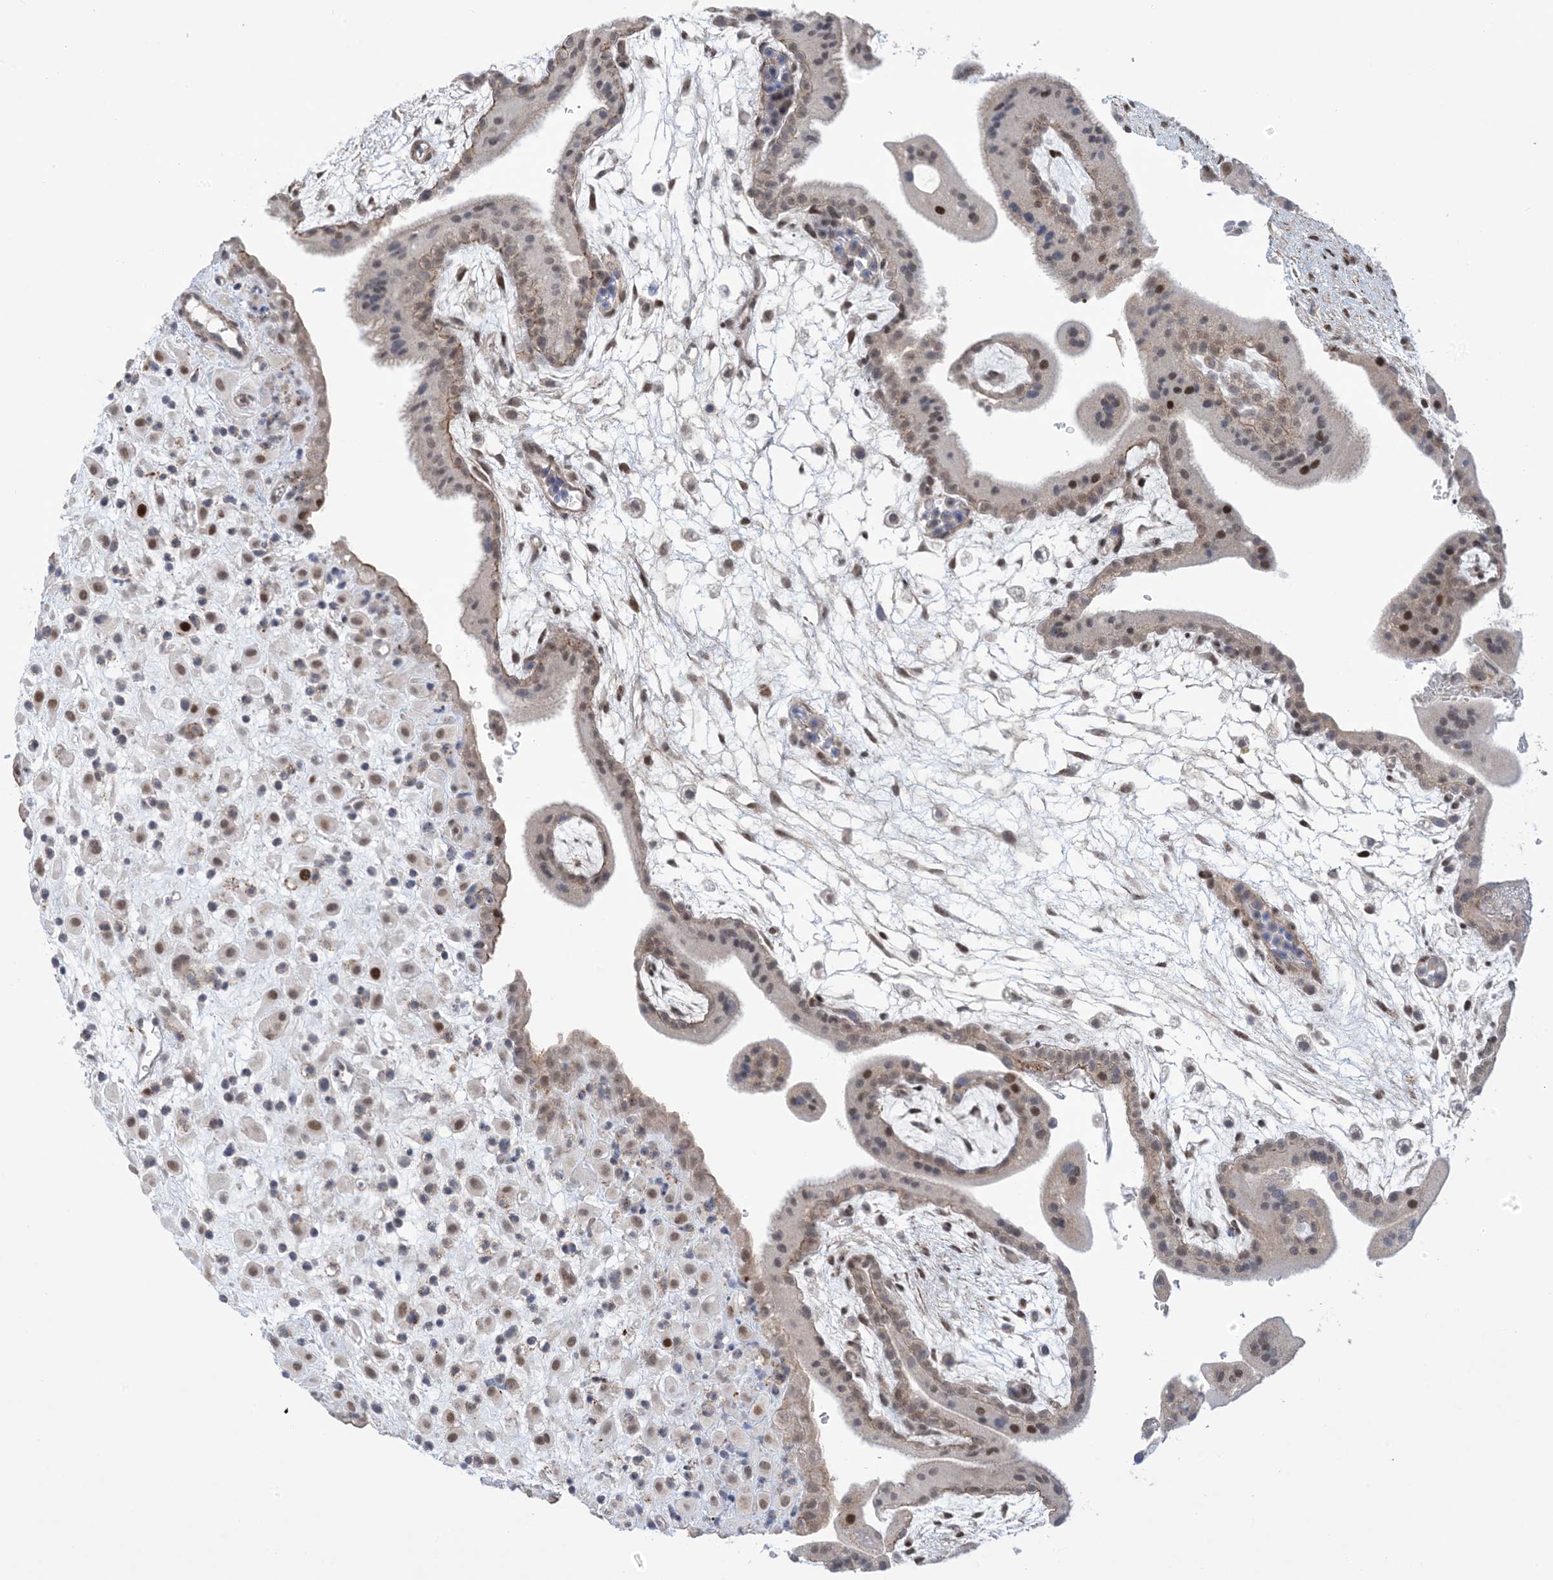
{"staining": {"intensity": "moderate", "quantity": "<25%", "location": "nuclear"}, "tissue": "placenta", "cell_type": "Trophoblastic cells", "image_type": "normal", "snomed": [{"axis": "morphology", "description": "Normal tissue, NOS"}, {"axis": "topography", "description": "Placenta"}], "caption": "Placenta stained for a protein (brown) reveals moderate nuclear positive staining in approximately <25% of trophoblastic cells.", "gene": "ZNF8", "patient": {"sex": "female", "age": 35}}